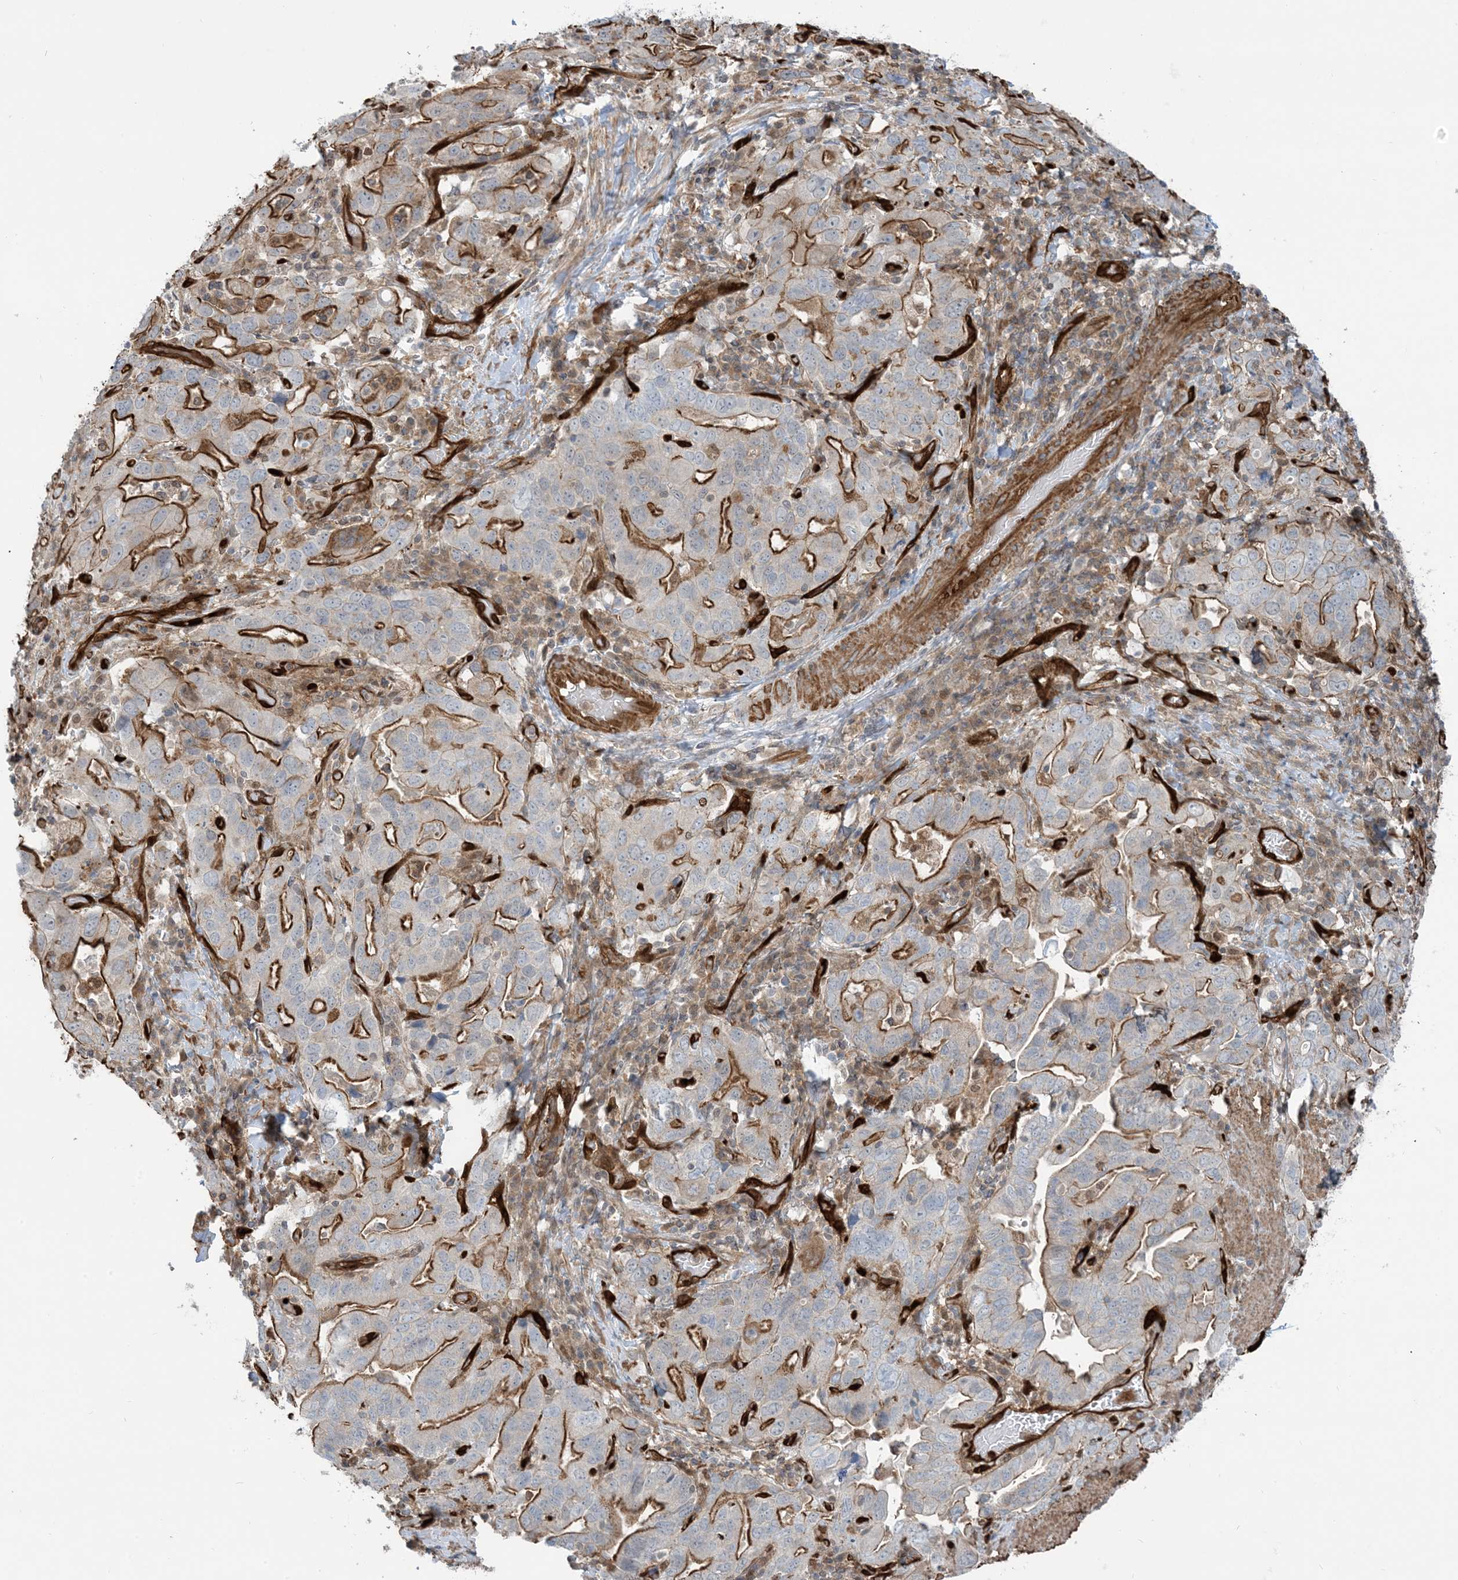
{"staining": {"intensity": "strong", "quantity": "25%-75%", "location": "cytoplasmic/membranous"}, "tissue": "stomach cancer", "cell_type": "Tumor cells", "image_type": "cancer", "snomed": [{"axis": "morphology", "description": "Adenocarcinoma, NOS"}, {"axis": "topography", "description": "Stomach, upper"}], "caption": "IHC micrograph of human stomach adenocarcinoma stained for a protein (brown), which exhibits high levels of strong cytoplasmic/membranous staining in about 25%-75% of tumor cells.", "gene": "PPM1F", "patient": {"sex": "male", "age": 62}}